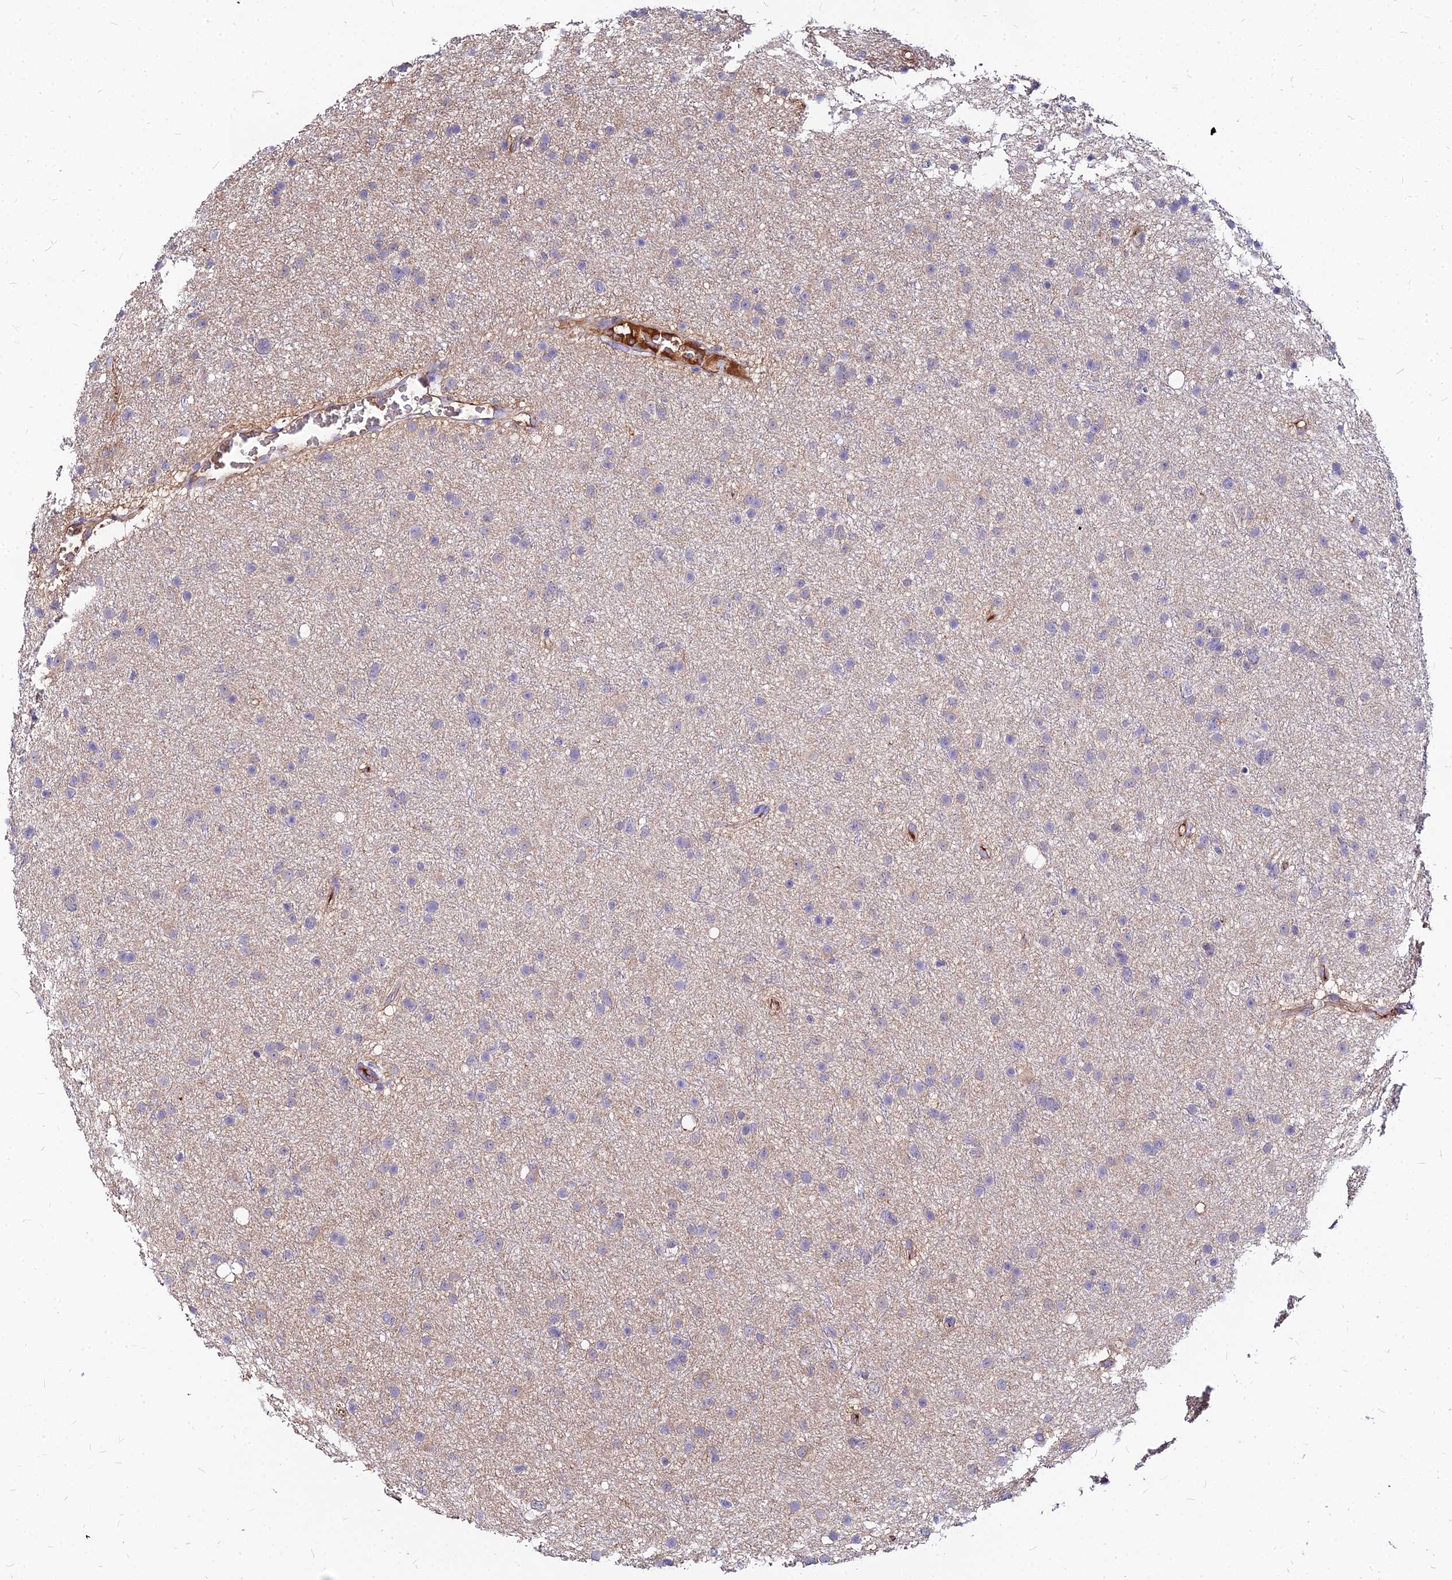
{"staining": {"intensity": "negative", "quantity": "none", "location": "none"}, "tissue": "glioma", "cell_type": "Tumor cells", "image_type": "cancer", "snomed": [{"axis": "morphology", "description": "Glioma, malignant, Low grade"}, {"axis": "topography", "description": "Cerebral cortex"}], "caption": "This is an immunohistochemistry (IHC) image of human glioma. There is no staining in tumor cells.", "gene": "ACSM6", "patient": {"sex": "female", "age": 39}}